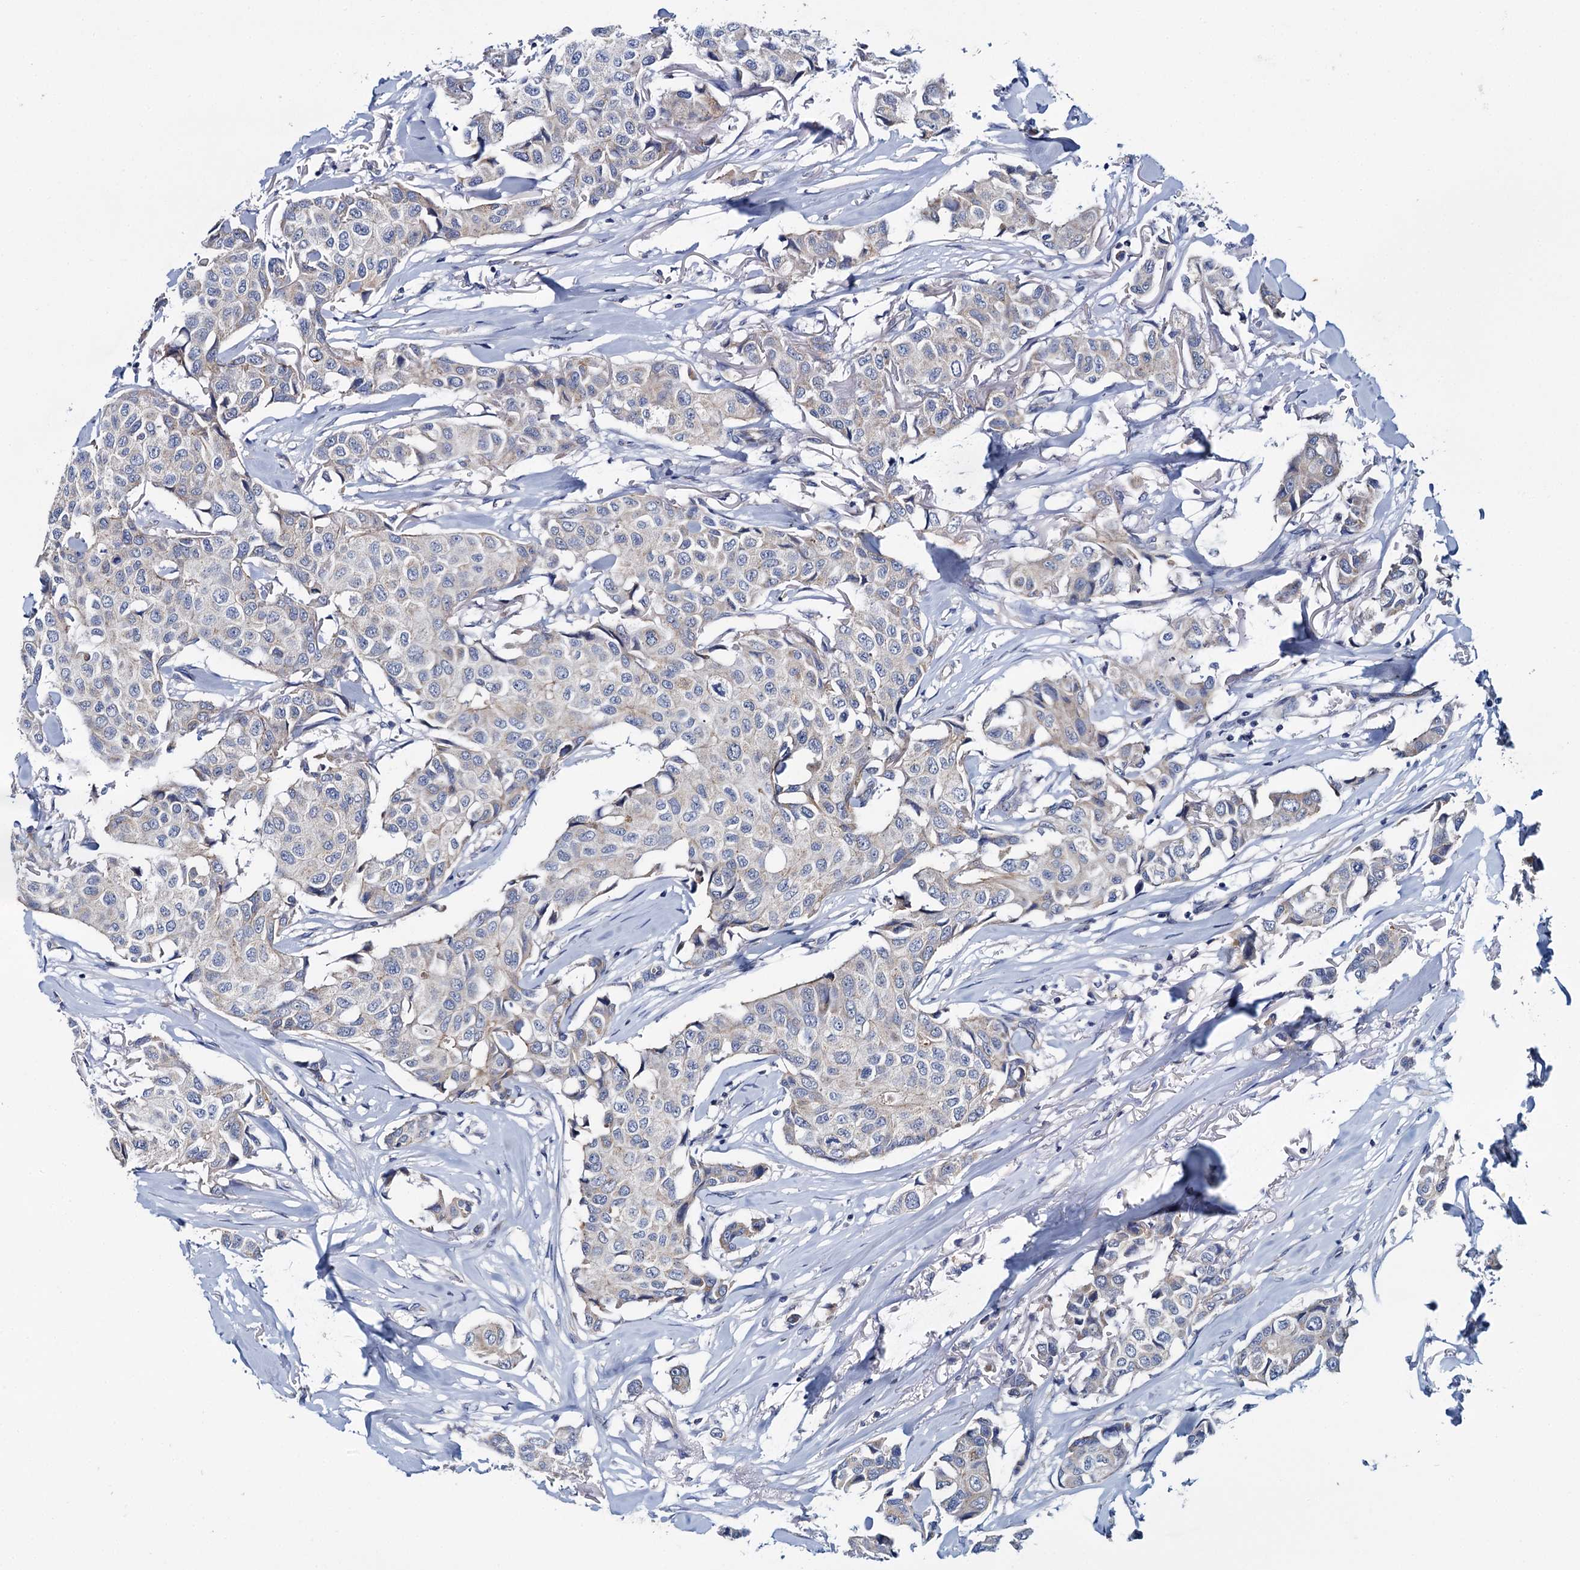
{"staining": {"intensity": "weak", "quantity": "<25%", "location": "cytoplasmic/membranous"}, "tissue": "breast cancer", "cell_type": "Tumor cells", "image_type": "cancer", "snomed": [{"axis": "morphology", "description": "Duct carcinoma"}, {"axis": "topography", "description": "Breast"}], "caption": "Immunohistochemistry (IHC) of invasive ductal carcinoma (breast) exhibits no positivity in tumor cells.", "gene": "CEP295", "patient": {"sex": "female", "age": 80}}